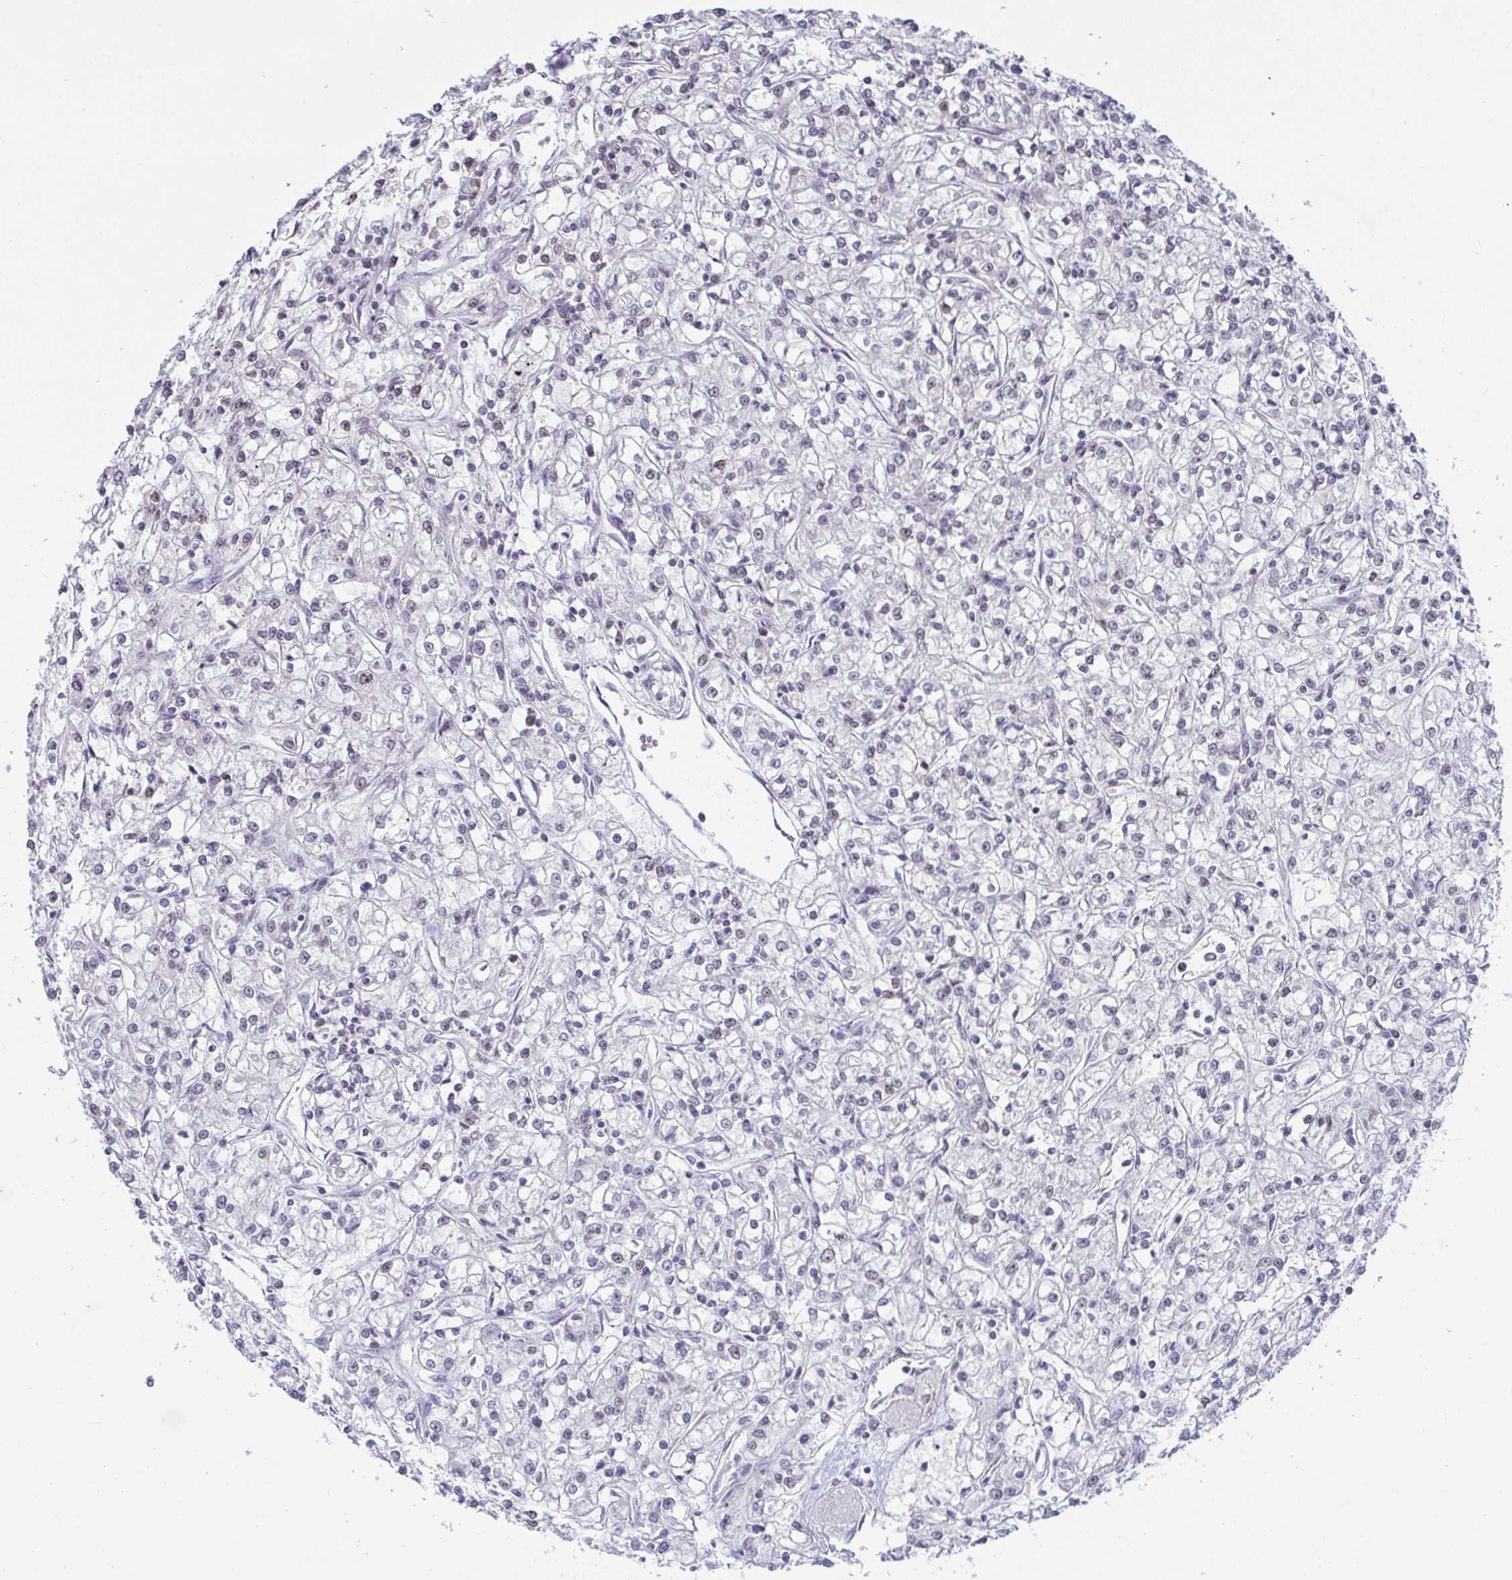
{"staining": {"intensity": "negative", "quantity": "none", "location": "none"}, "tissue": "renal cancer", "cell_type": "Tumor cells", "image_type": "cancer", "snomed": [{"axis": "morphology", "description": "Adenocarcinoma, NOS"}, {"axis": "topography", "description": "Kidney"}], "caption": "Protein analysis of renal cancer (adenocarcinoma) exhibits no significant expression in tumor cells.", "gene": "SUPT16H", "patient": {"sex": "female", "age": 59}}